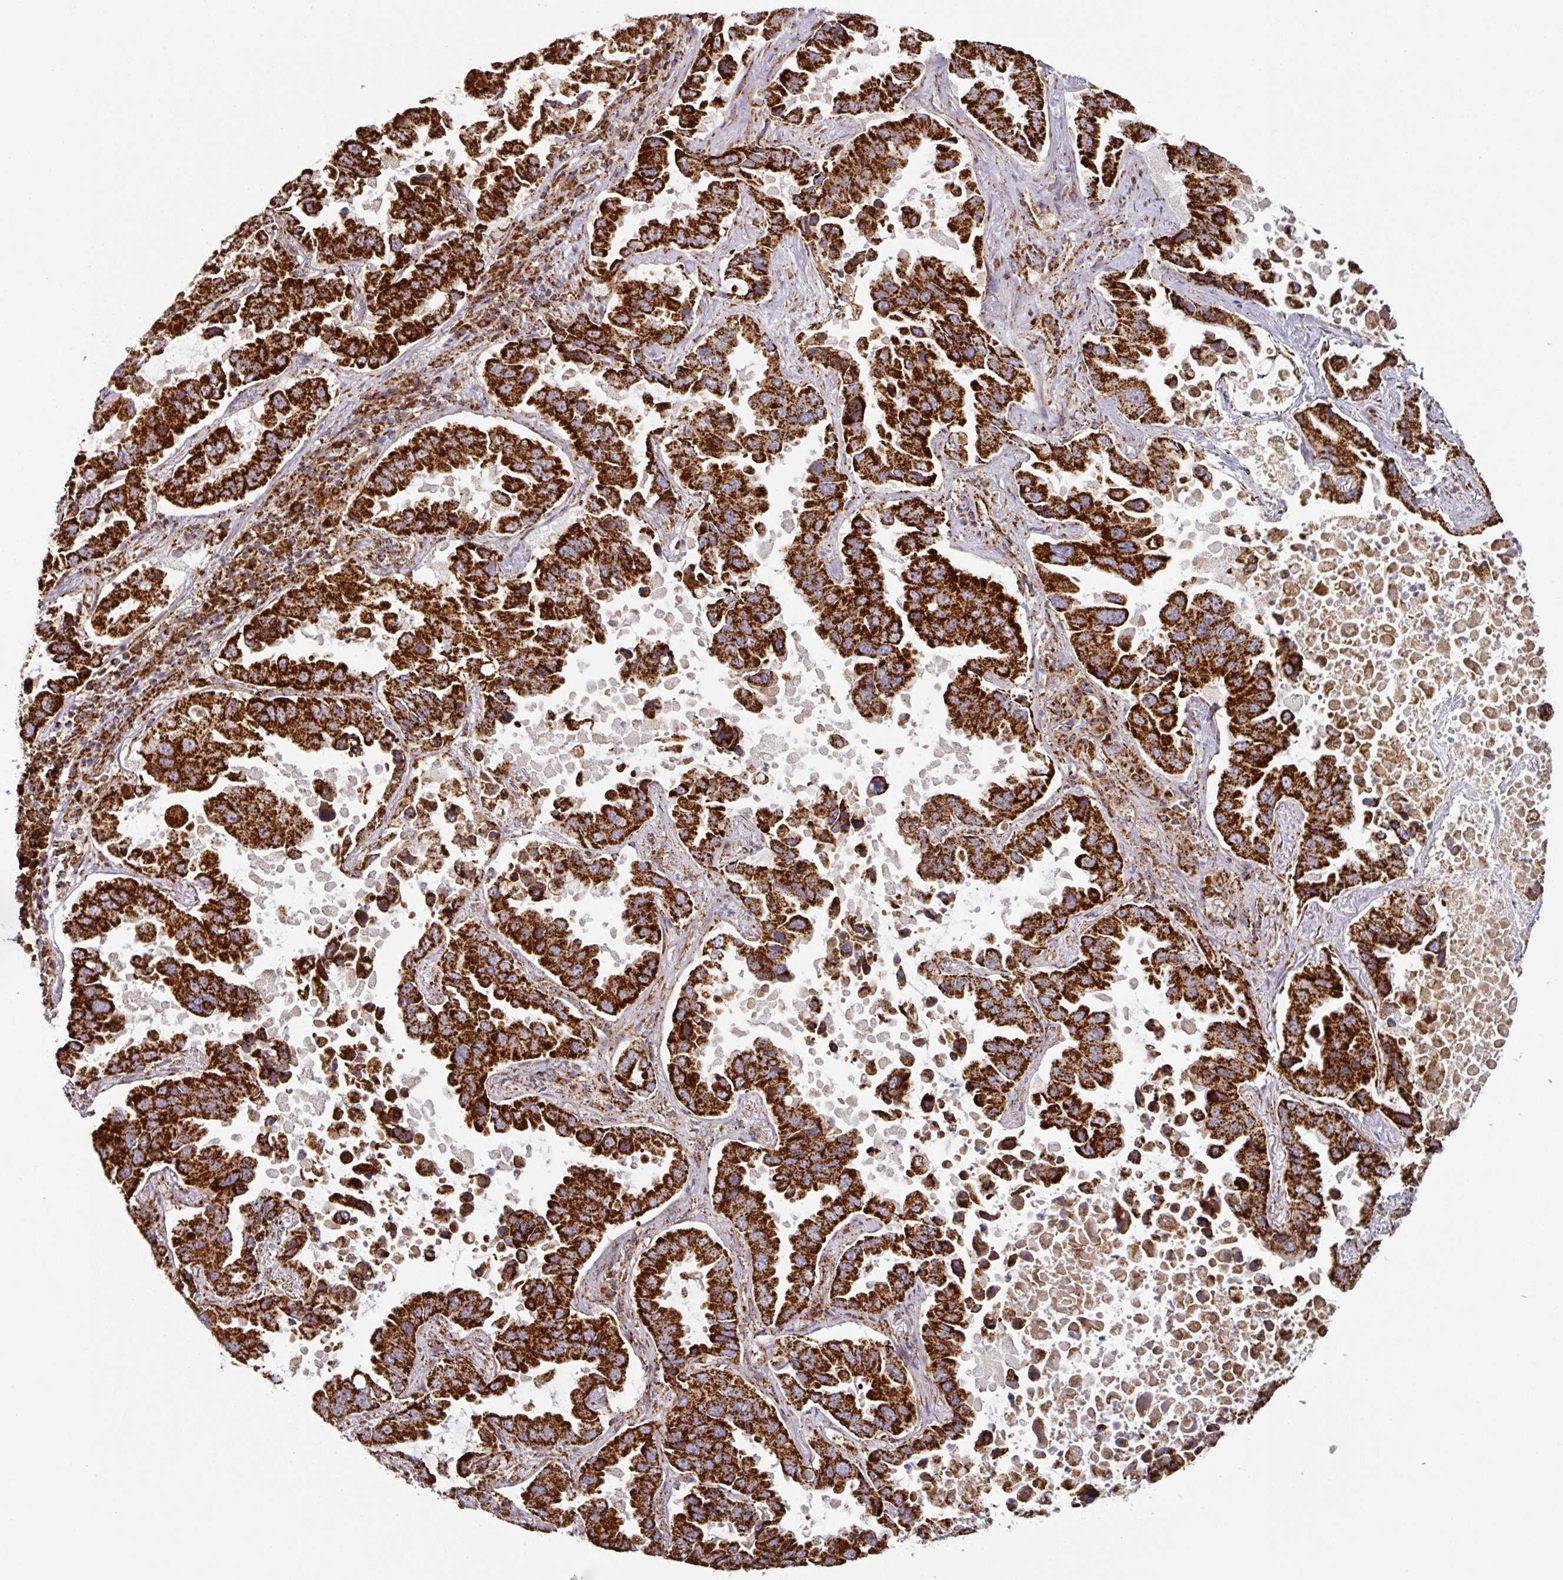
{"staining": {"intensity": "strong", "quantity": ">75%", "location": "cytoplasmic/membranous"}, "tissue": "lung cancer", "cell_type": "Tumor cells", "image_type": "cancer", "snomed": [{"axis": "morphology", "description": "Adenocarcinoma, NOS"}, {"axis": "topography", "description": "Lung"}], "caption": "Immunohistochemical staining of lung cancer demonstrates high levels of strong cytoplasmic/membranous protein staining in about >75% of tumor cells.", "gene": "TRAP1", "patient": {"sex": "male", "age": 64}}